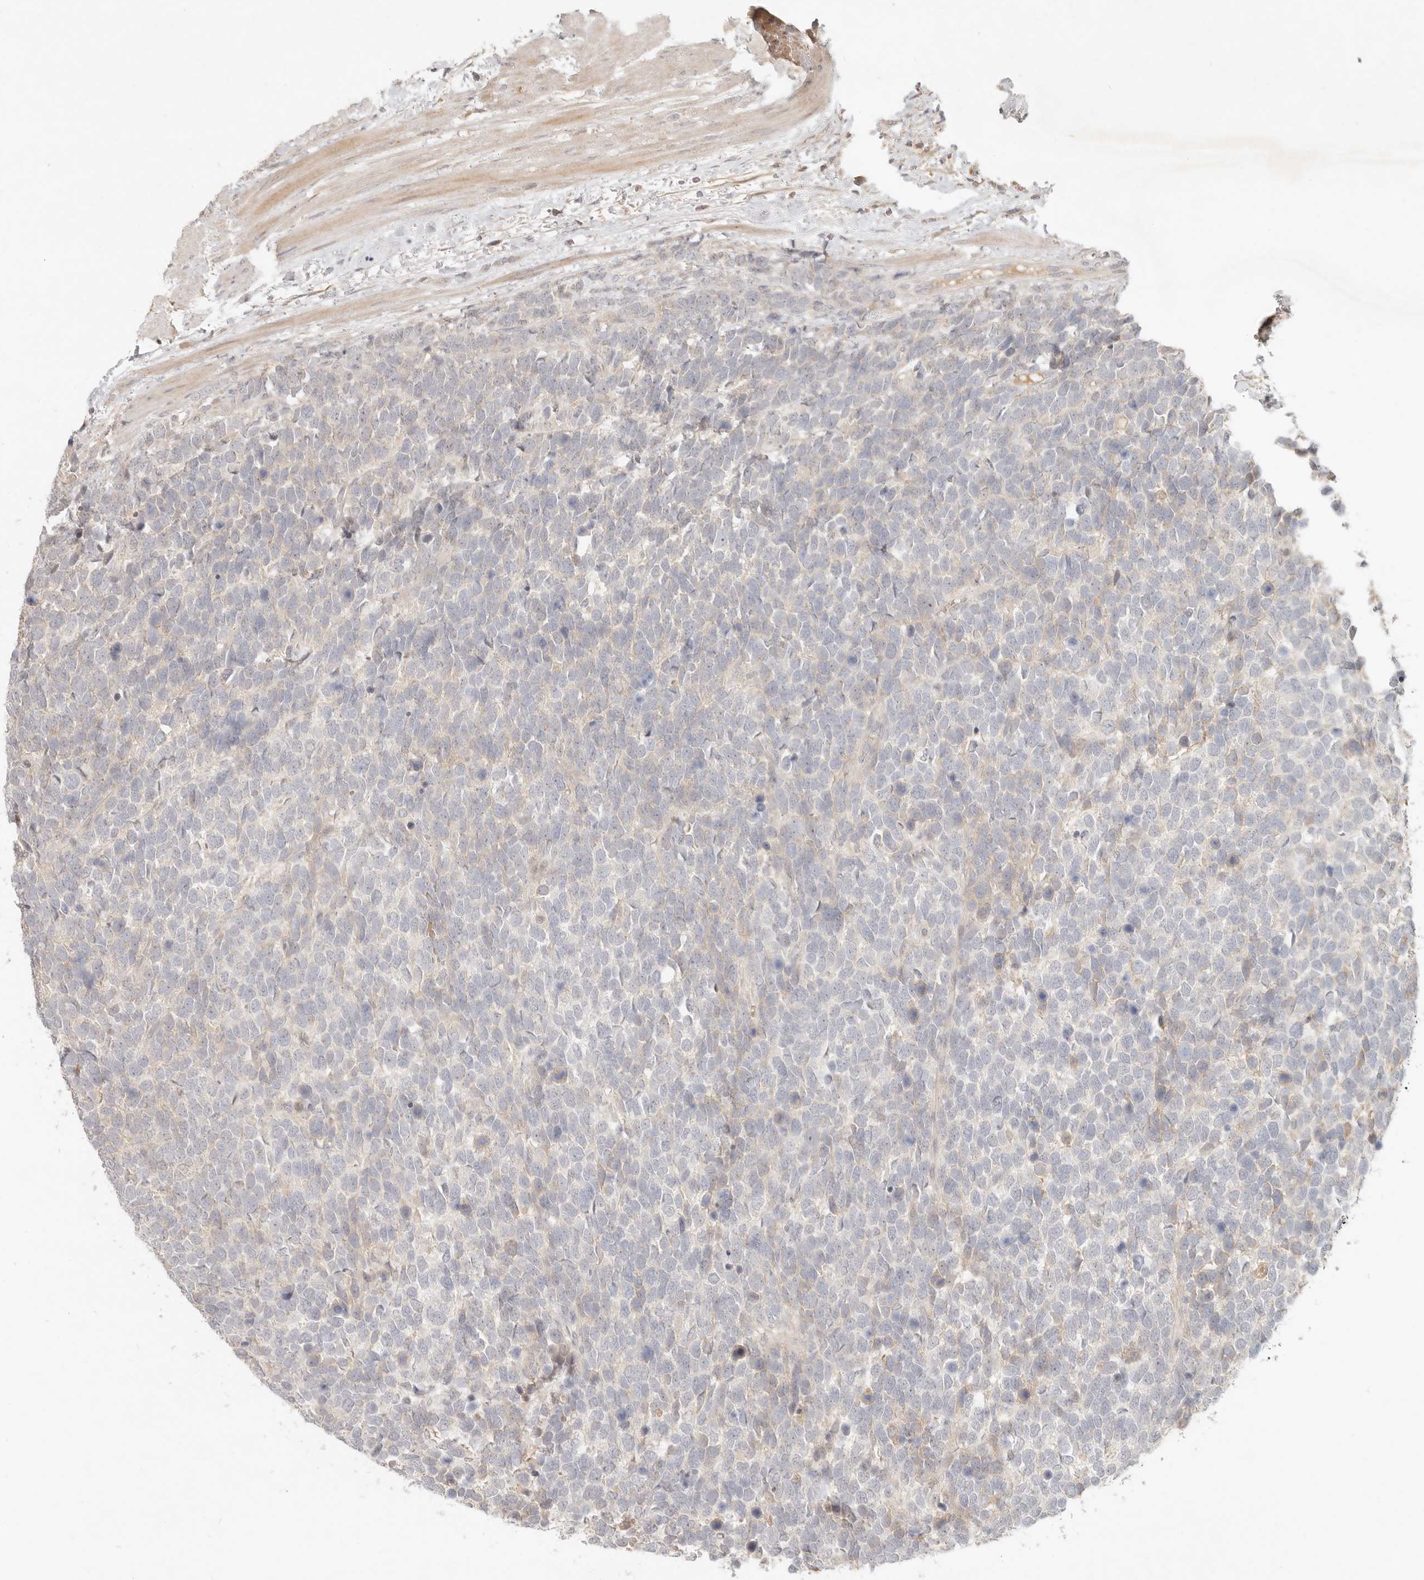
{"staining": {"intensity": "weak", "quantity": "<25%", "location": "cytoplasmic/membranous"}, "tissue": "urothelial cancer", "cell_type": "Tumor cells", "image_type": "cancer", "snomed": [{"axis": "morphology", "description": "Urothelial carcinoma, High grade"}, {"axis": "topography", "description": "Urinary bladder"}], "caption": "This histopathology image is of urothelial cancer stained with immunohistochemistry to label a protein in brown with the nuclei are counter-stained blue. There is no expression in tumor cells. The staining was performed using DAB (3,3'-diaminobenzidine) to visualize the protein expression in brown, while the nuclei were stained in blue with hematoxylin (Magnification: 20x).", "gene": "UBXN11", "patient": {"sex": "female", "age": 82}}